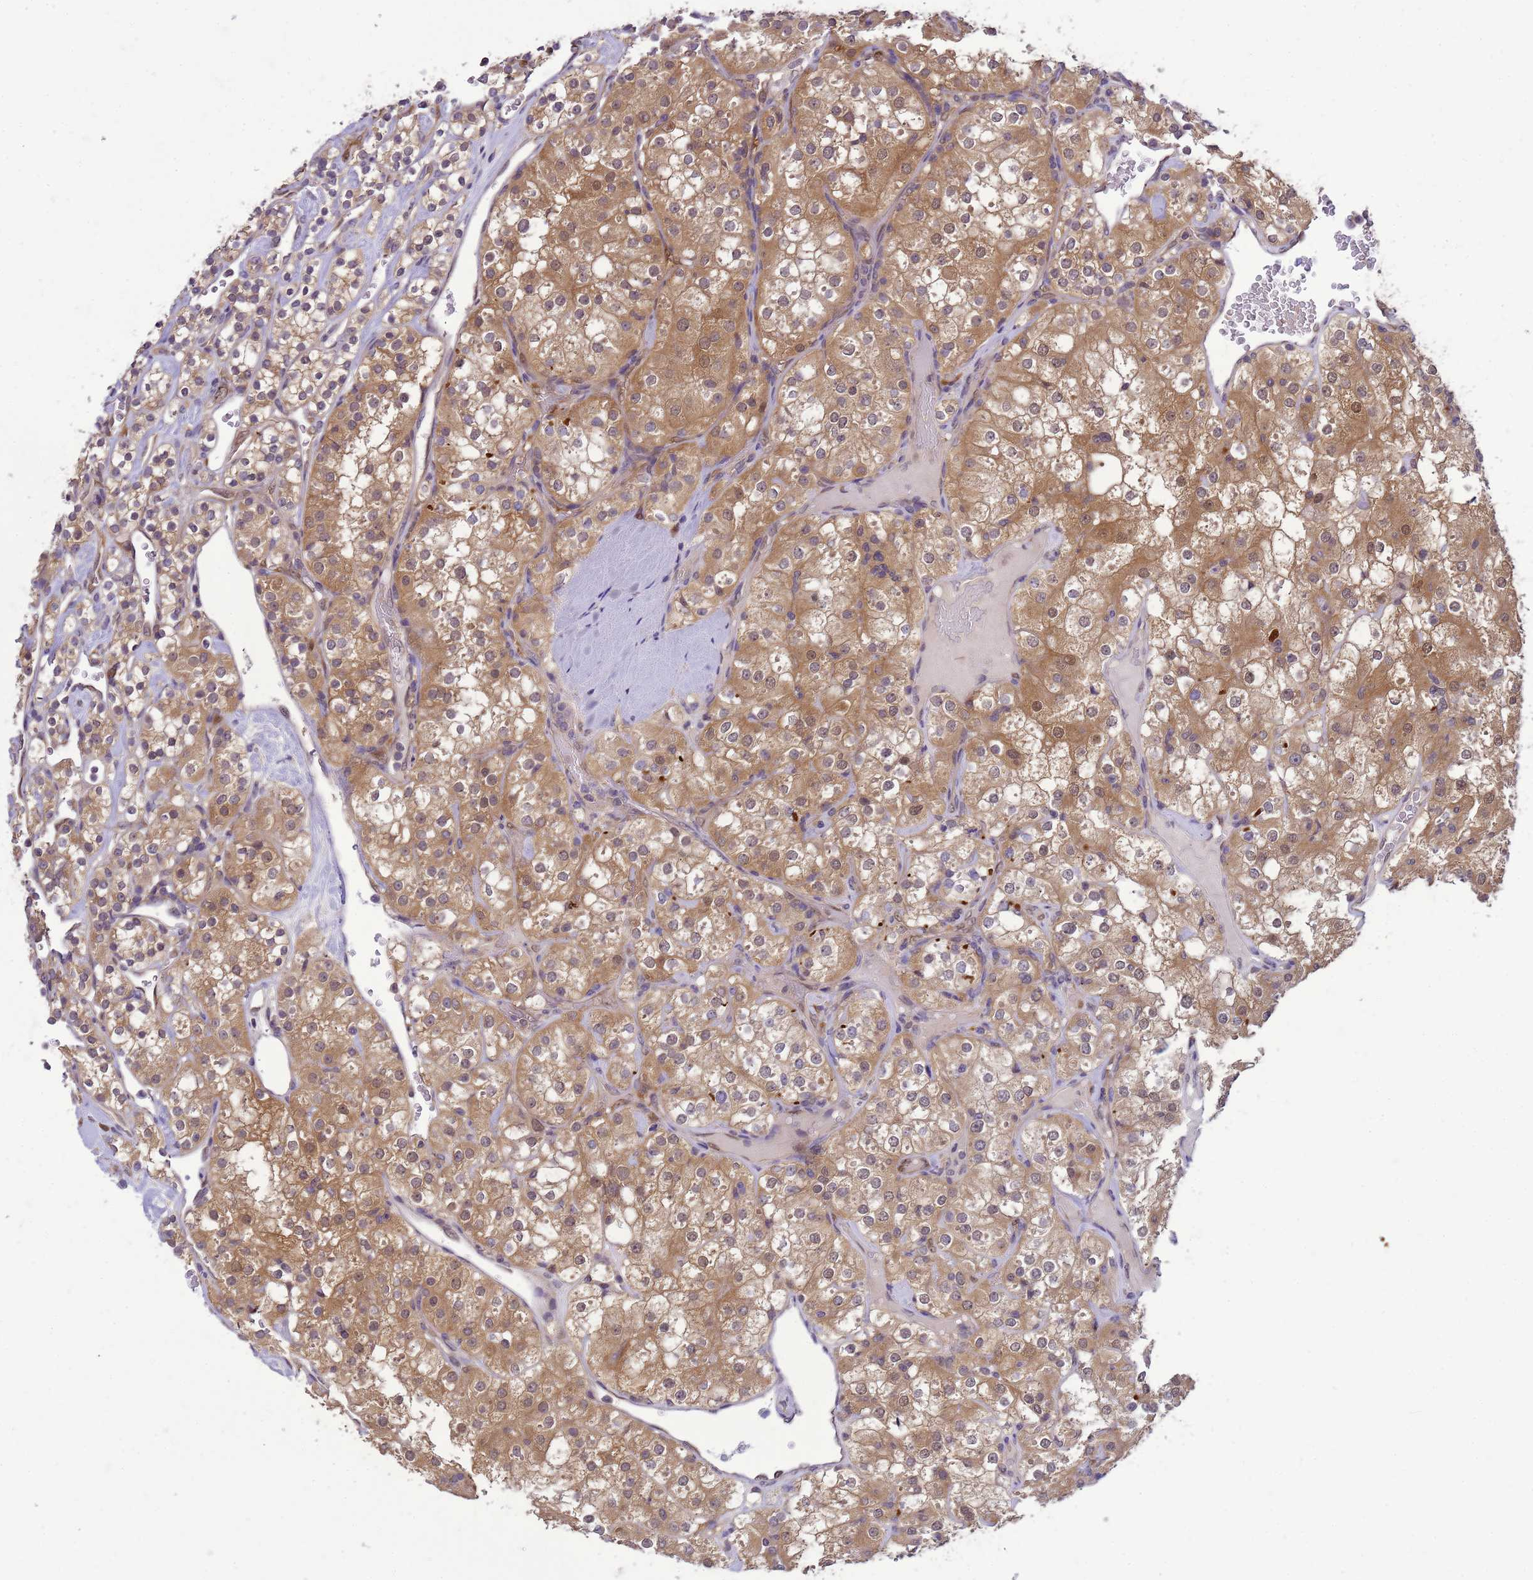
{"staining": {"intensity": "moderate", "quantity": ">75%", "location": "cytoplasmic/membranous"}, "tissue": "renal cancer", "cell_type": "Tumor cells", "image_type": "cancer", "snomed": [{"axis": "morphology", "description": "Adenocarcinoma, NOS"}, {"axis": "topography", "description": "Kidney"}], "caption": "Immunohistochemical staining of human adenocarcinoma (renal) shows medium levels of moderate cytoplasmic/membranous staining in about >75% of tumor cells.", "gene": "DDI2", "patient": {"sex": "male", "age": 77}}